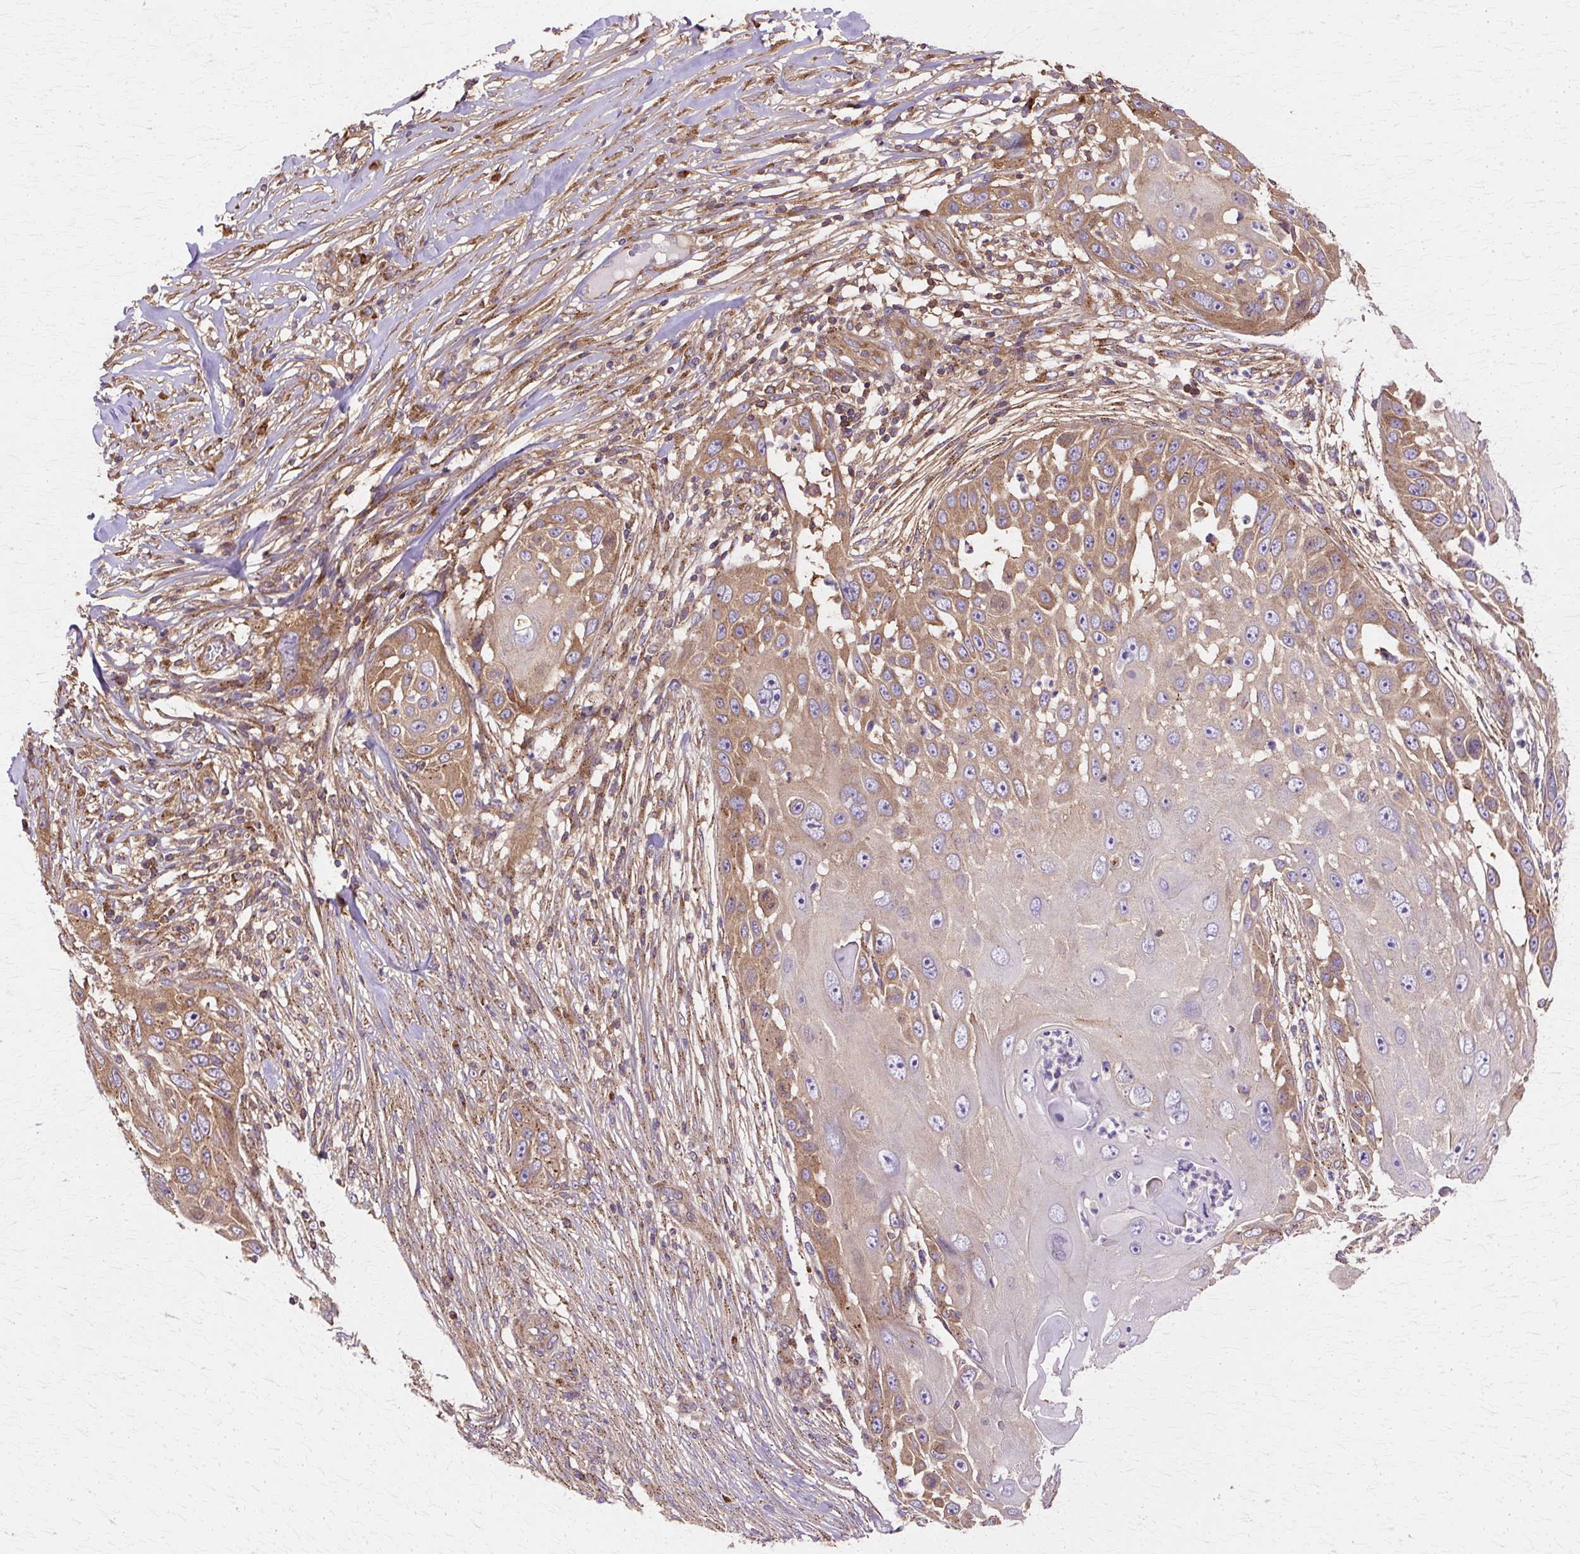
{"staining": {"intensity": "moderate", "quantity": ">75%", "location": "cytoplasmic/membranous"}, "tissue": "skin cancer", "cell_type": "Tumor cells", "image_type": "cancer", "snomed": [{"axis": "morphology", "description": "Squamous cell carcinoma, NOS"}, {"axis": "topography", "description": "Skin"}], "caption": "Approximately >75% of tumor cells in squamous cell carcinoma (skin) reveal moderate cytoplasmic/membranous protein expression as visualized by brown immunohistochemical staining.", "gene": "COPB1", "patient": {"sex": "female", "age": 44}}